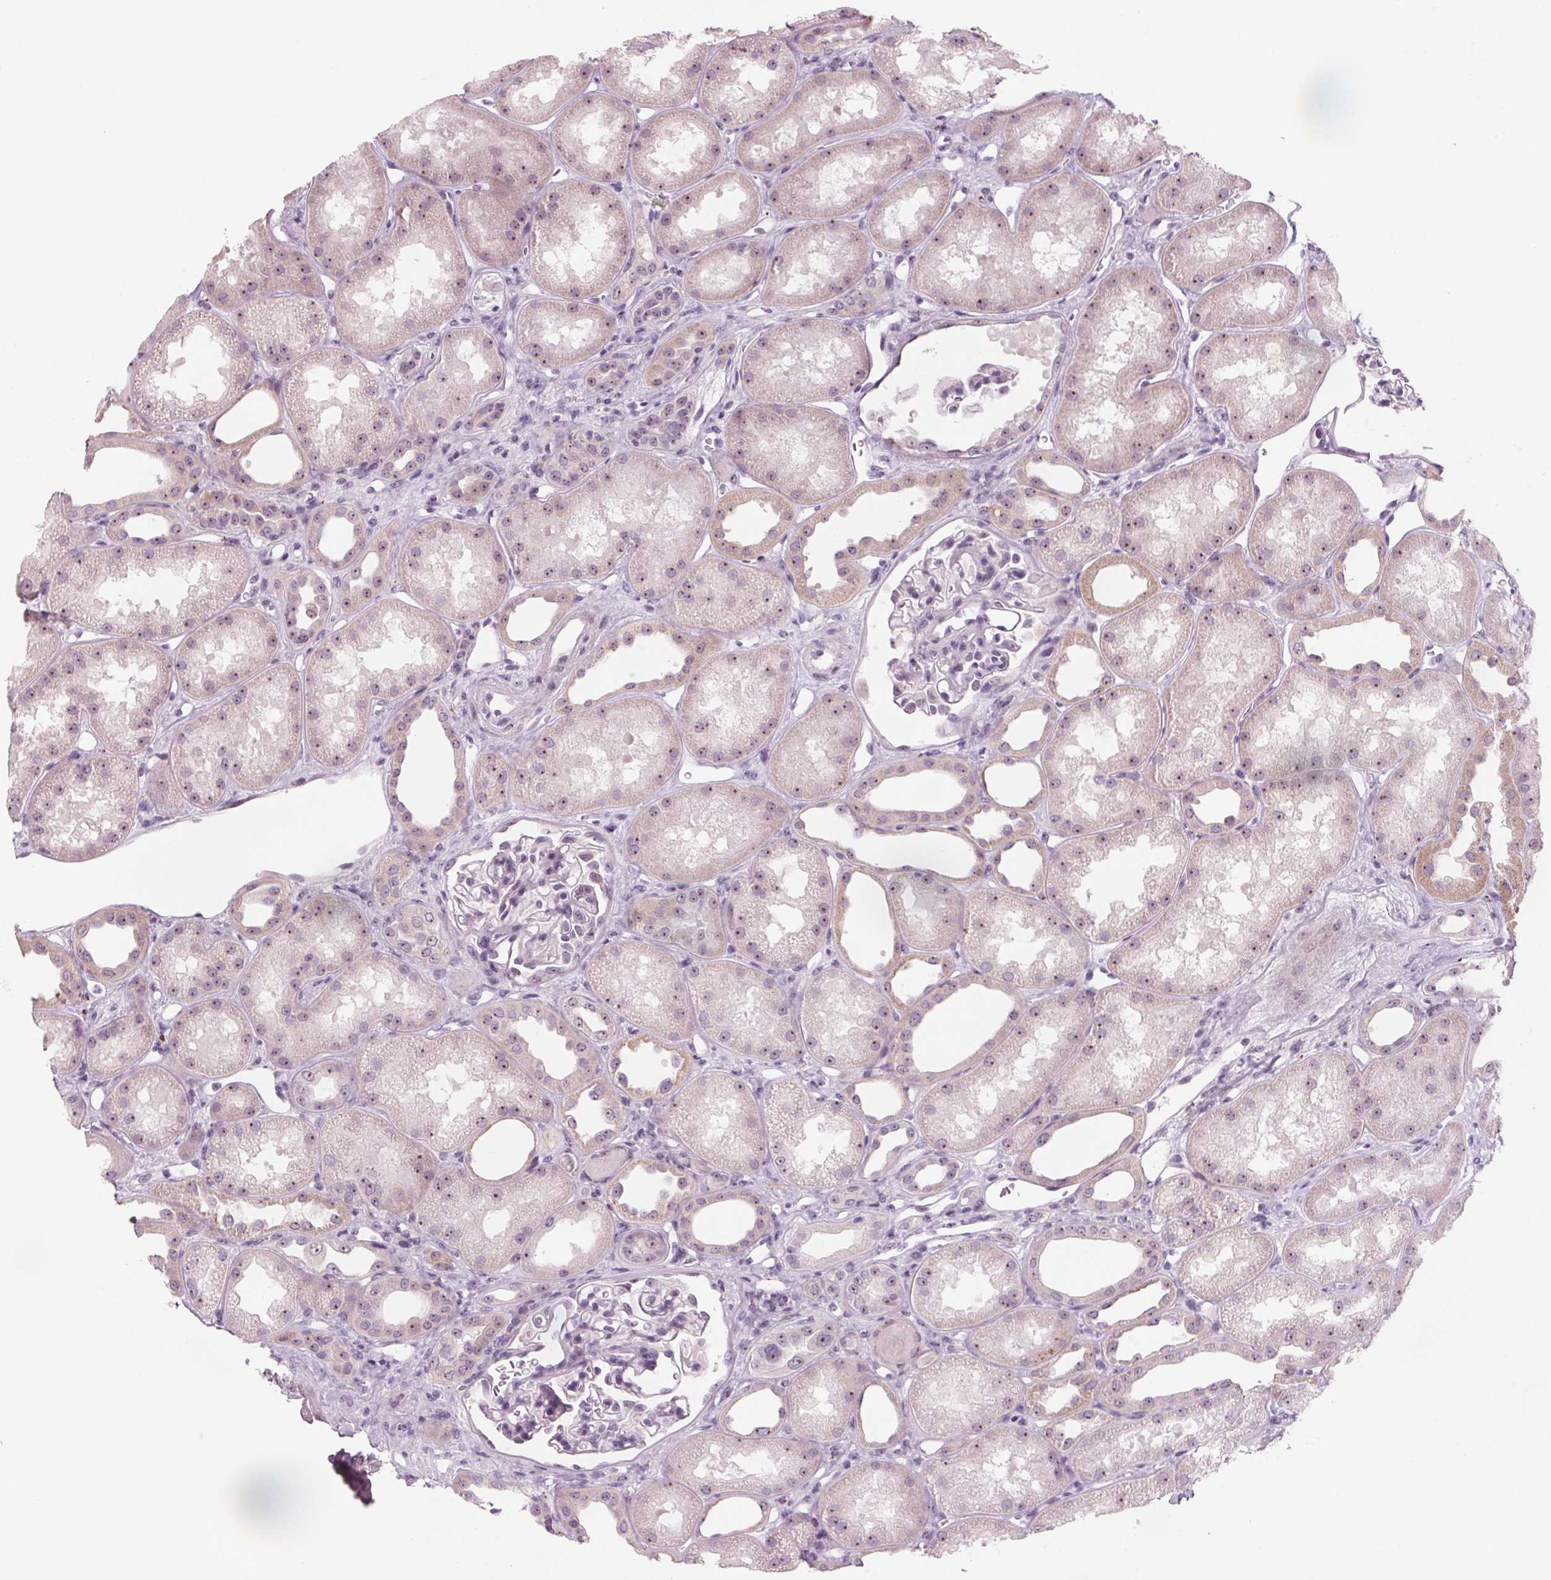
{"staining": {"intensity": "weak", "quantity": "<25%", "location": "nuclear"}, "tissue": "kidney", "cell_type": "Cells in glomeruli", "image_type": "normal", "snomed": [{"axis": "morphology", "description": "Normal tissue, NOS"}, {"axis": "topography", "description": "Kidney"}], "caption": "Photomicrograph shows no significant protein expression in cells in glomeruli of normal kidney. The staining was performed using DAB to visualize the protein expression in brown, while the nuclei were stained in blue with hematoxylin (Magnification: 20x).", "gene": "DNTTIP2", "patient": {"sex": "male", "age": 61}}